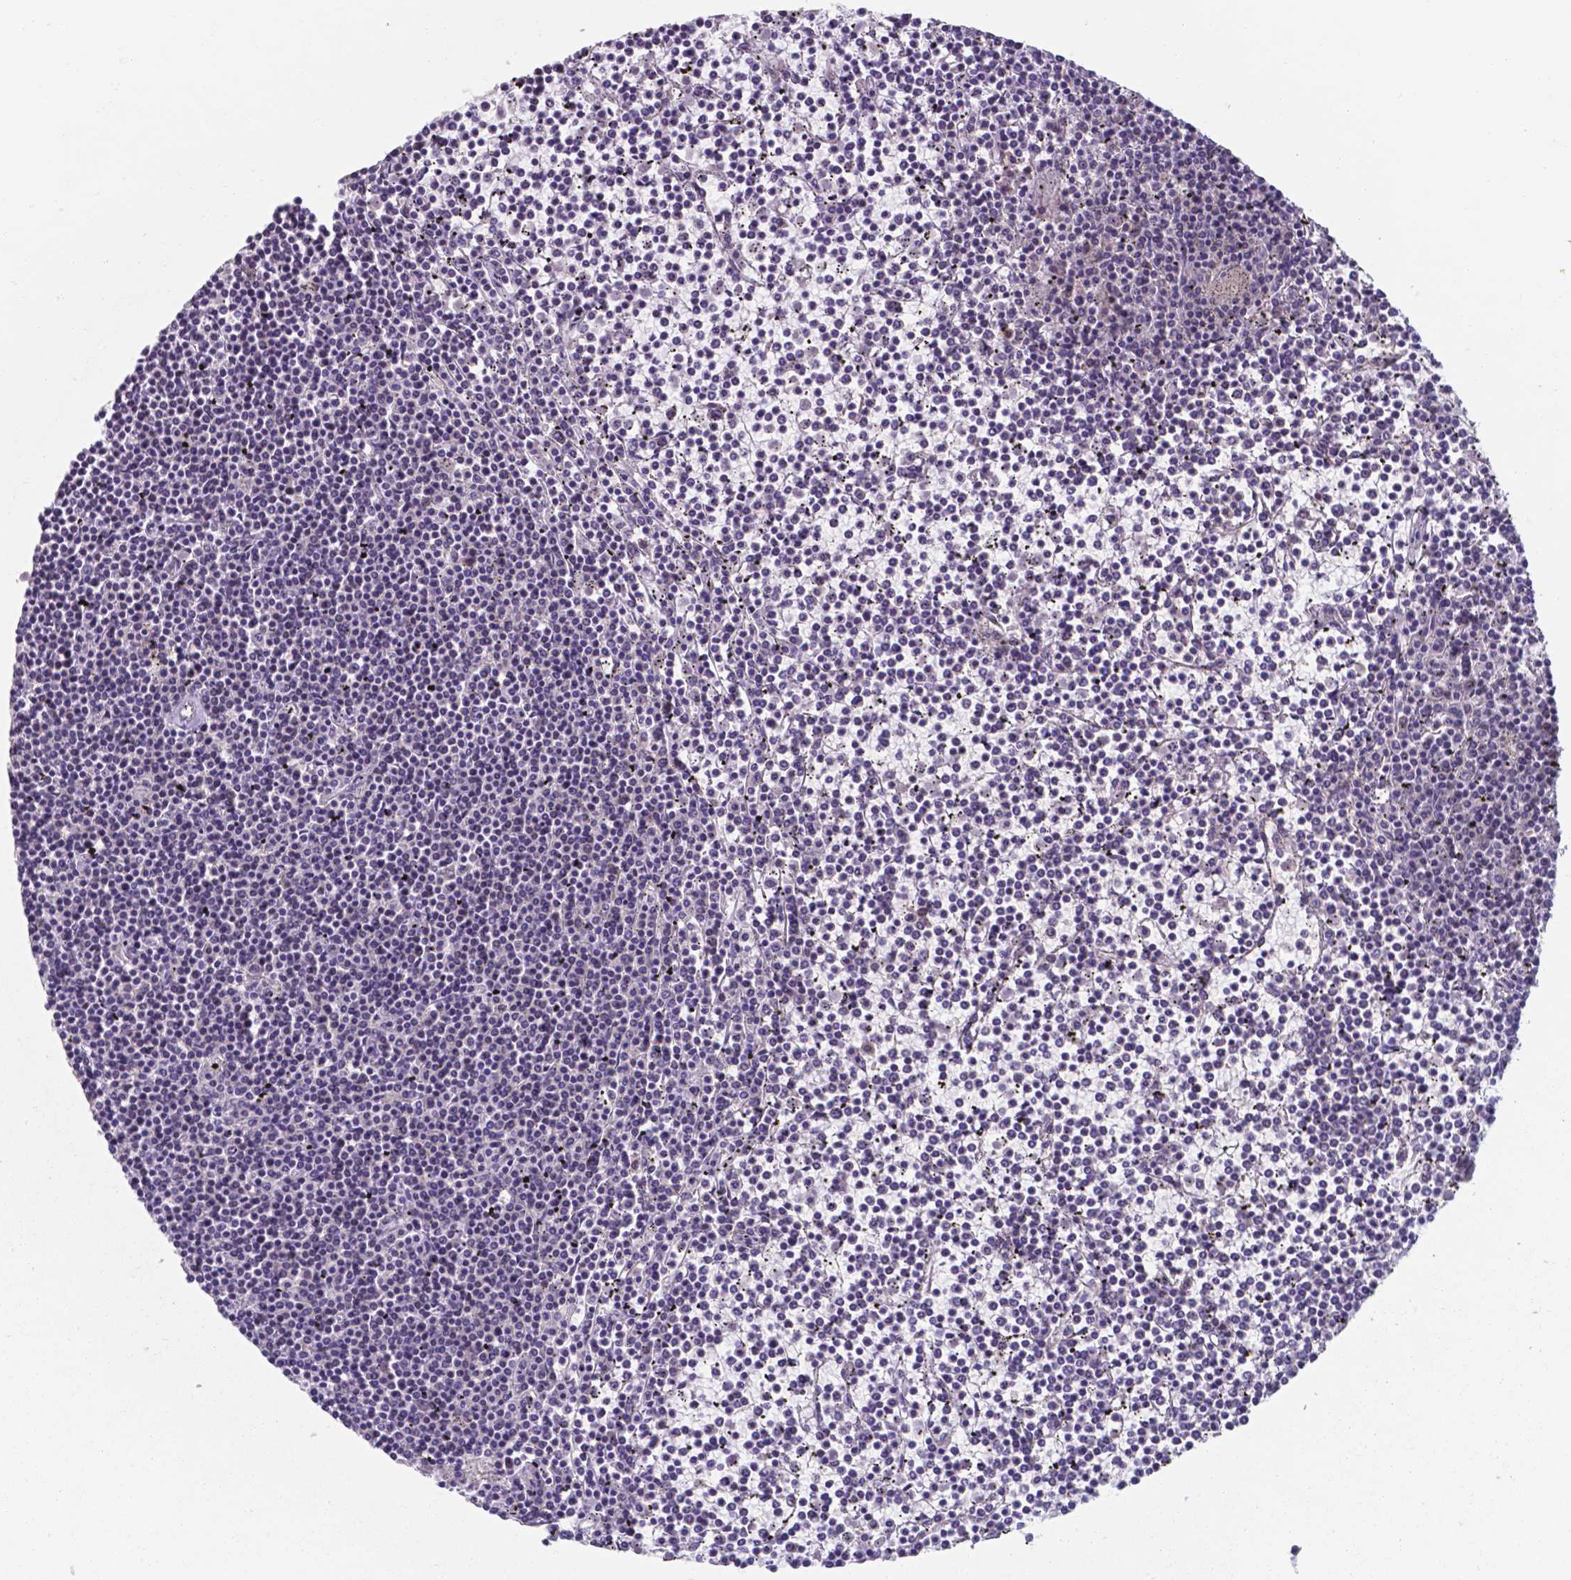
{"staining": {"intensity": "negative", "quantity": "none", "location": "none"}, "tissue": "lymphoma", "cell_type": "Tumor cells", "image_type": "cancer", "snomed": [{"axis": "morphology", "description": "Malignant lymphoma, non-Hodgkin's type, Low grade"}, {"axis": "topography", "description": "Spleen"}], "caption": "An image of human low-grade malignant lymphoma, non-Hodgkin's type is negative for staining in tumor cells.", "gene": "UBE2E2", "patient": {"sex": "female", "age": 19}}